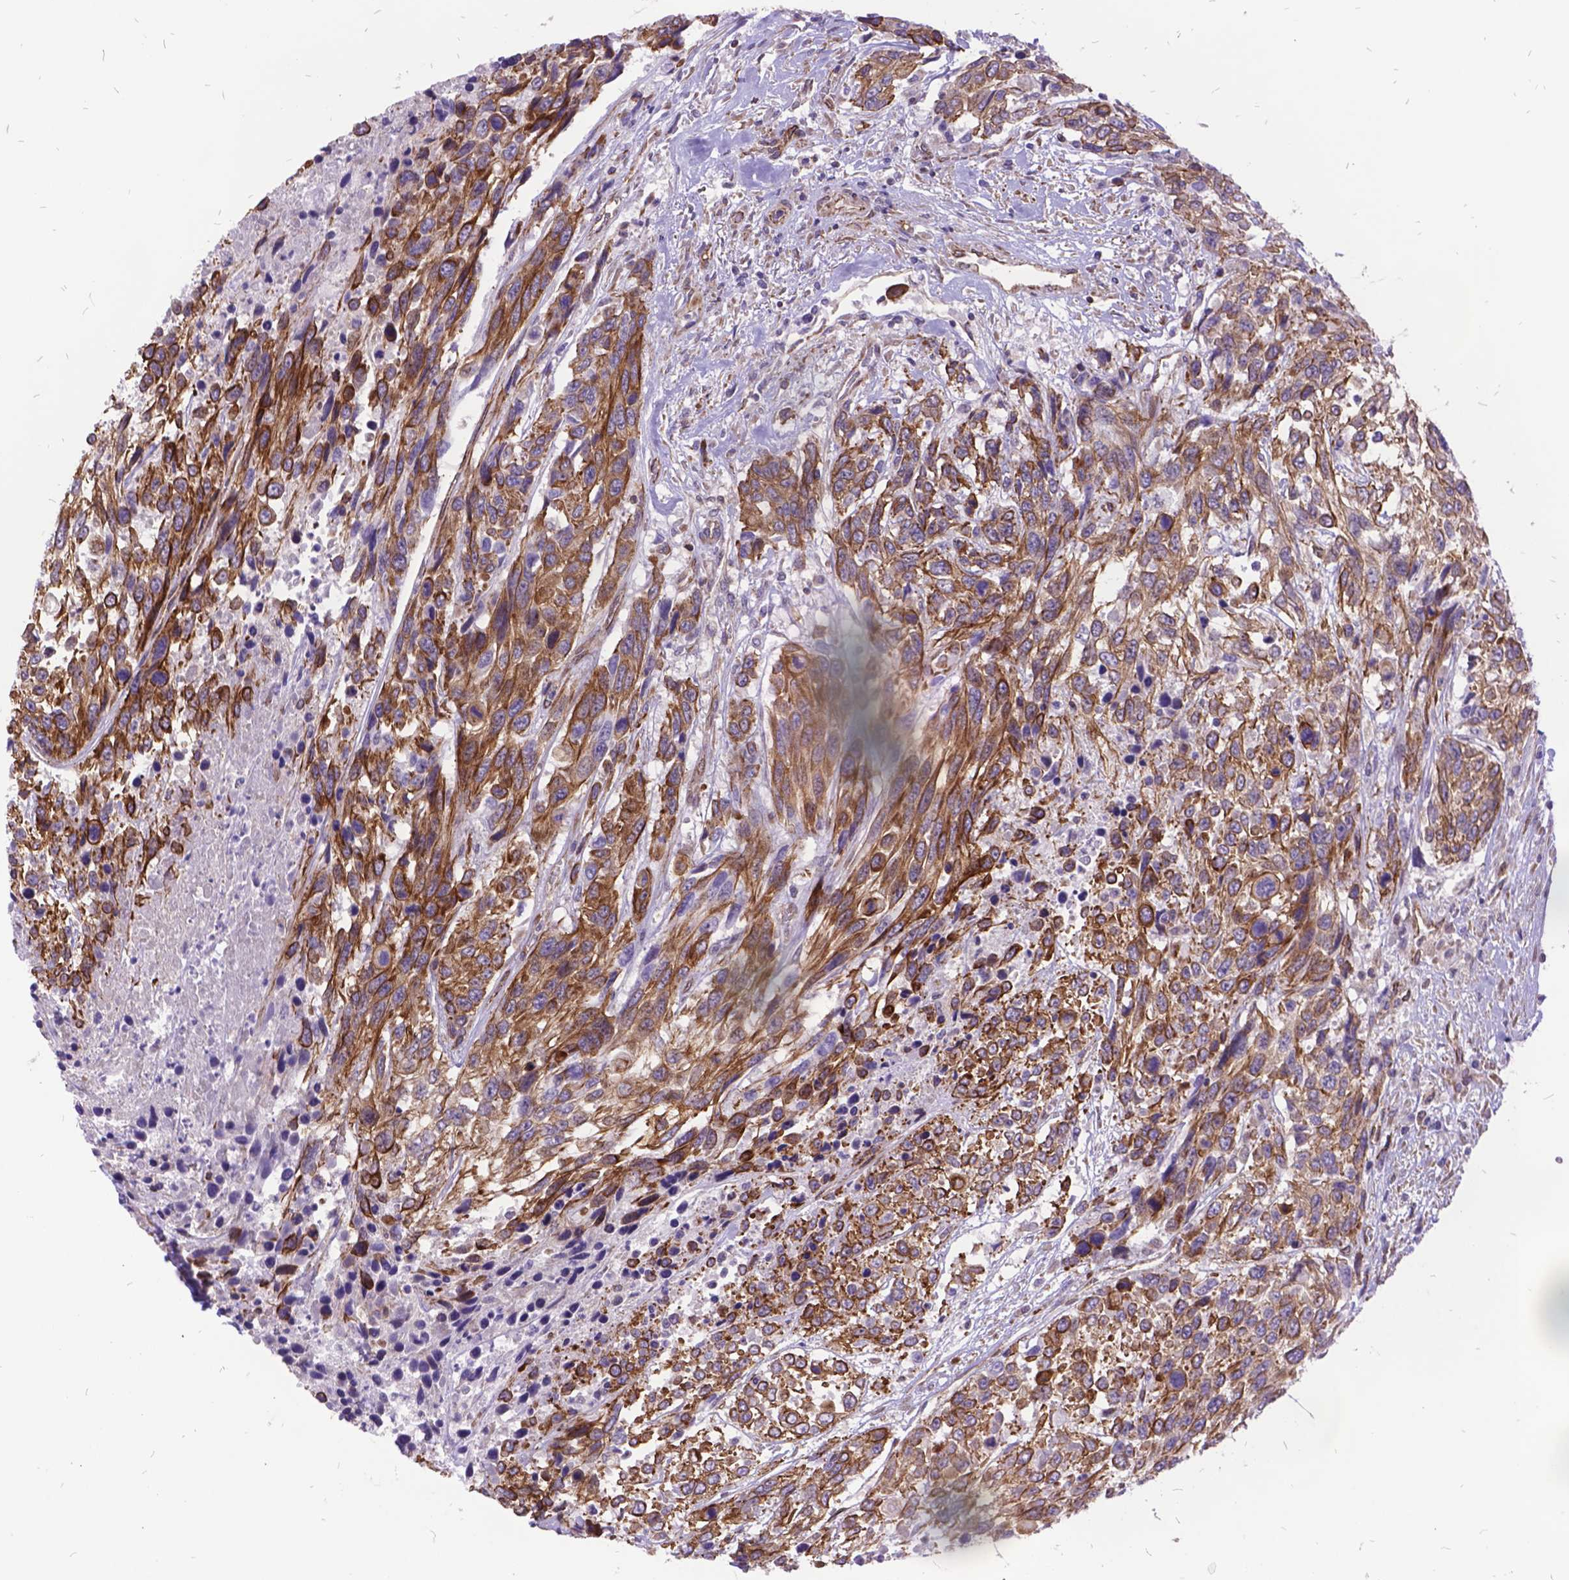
{"staining": {"intensity": "moderate", "quantity": ">75%", "location": "cytoplasmic/membranous"}, "tissue": "urothelial cancer", "cell_type": "Tumor cells", "image_type": "cancer", "snomed": [{"axis": "morphology", "description": "Urothelial carcinoma, High grade"}, {"axis": "topography", "description": "Urinary bladder"}], "caption": "Immunohistochemistry (IHC) histopathology image of high-grade urothelial carcinoma stained for a protein (brown), which displays medium levels of moderate cytoplasmic/membranous positivity in approximately >75% of tumor cells.", "gene": "GRB7", "patient": {"sex": "female", "age": 70}}